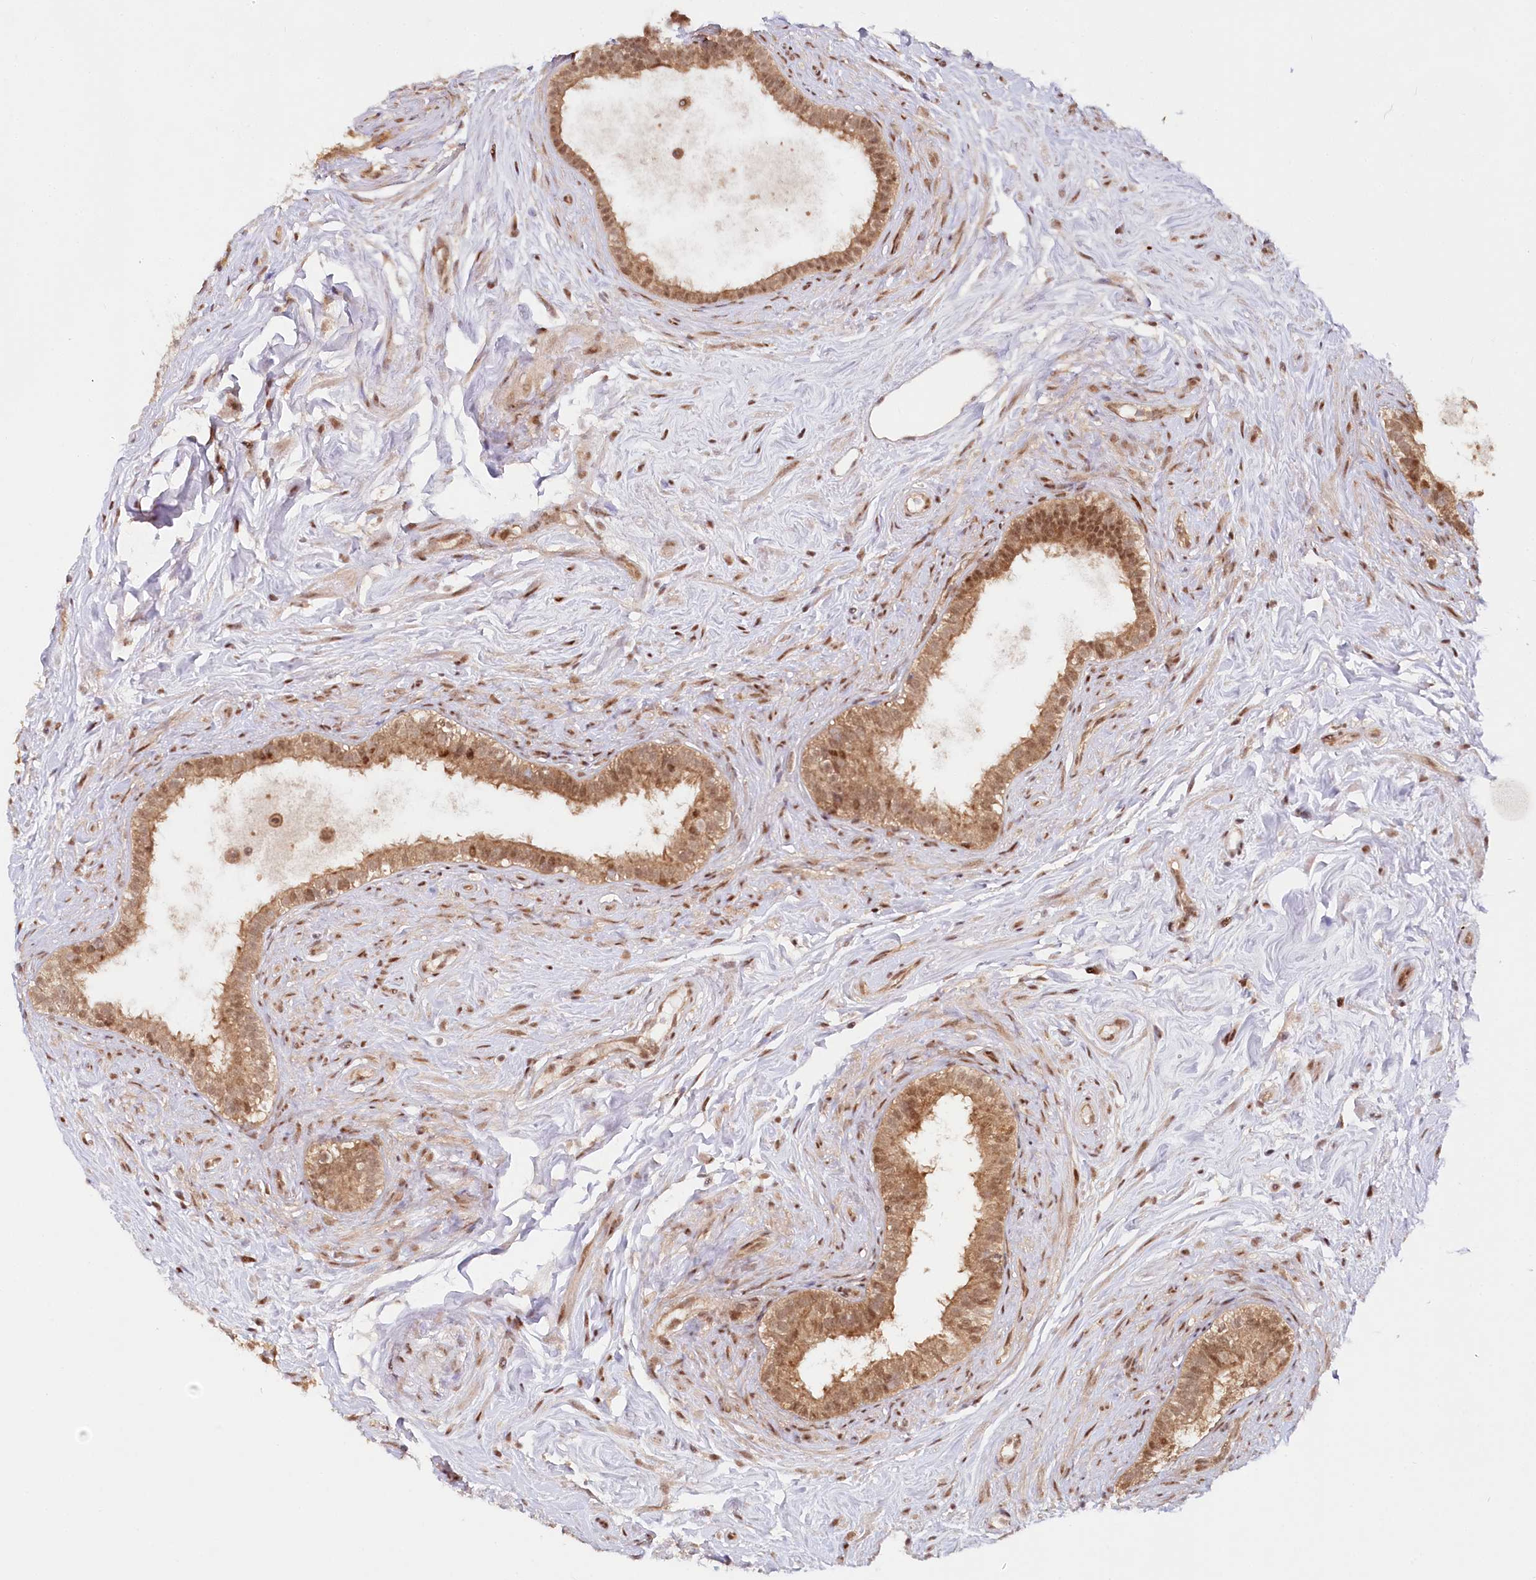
{"staining": {"intensity": "moderate", "quantity": ">75%", "location": "cytoplasmic/membranous,nuclear"}, "tissue": "epididymis", "cell_type": "Glandular cells", "image_type": "normal", "snomed": [{"axis": "morphology", "description": "Normal tissue, NOS"}, {"axis": "topography", "description": "Epididymis"}], "caption": "Immunohistochemical staining of unremarkable human epididymis reveals >75% levels of moderate cytoplasmic/membranous,nuclear protein positivity in approximately >75% of glandular cells.", "gene": "CCDC65", "patient": {"sex": "male", "age": 84}}